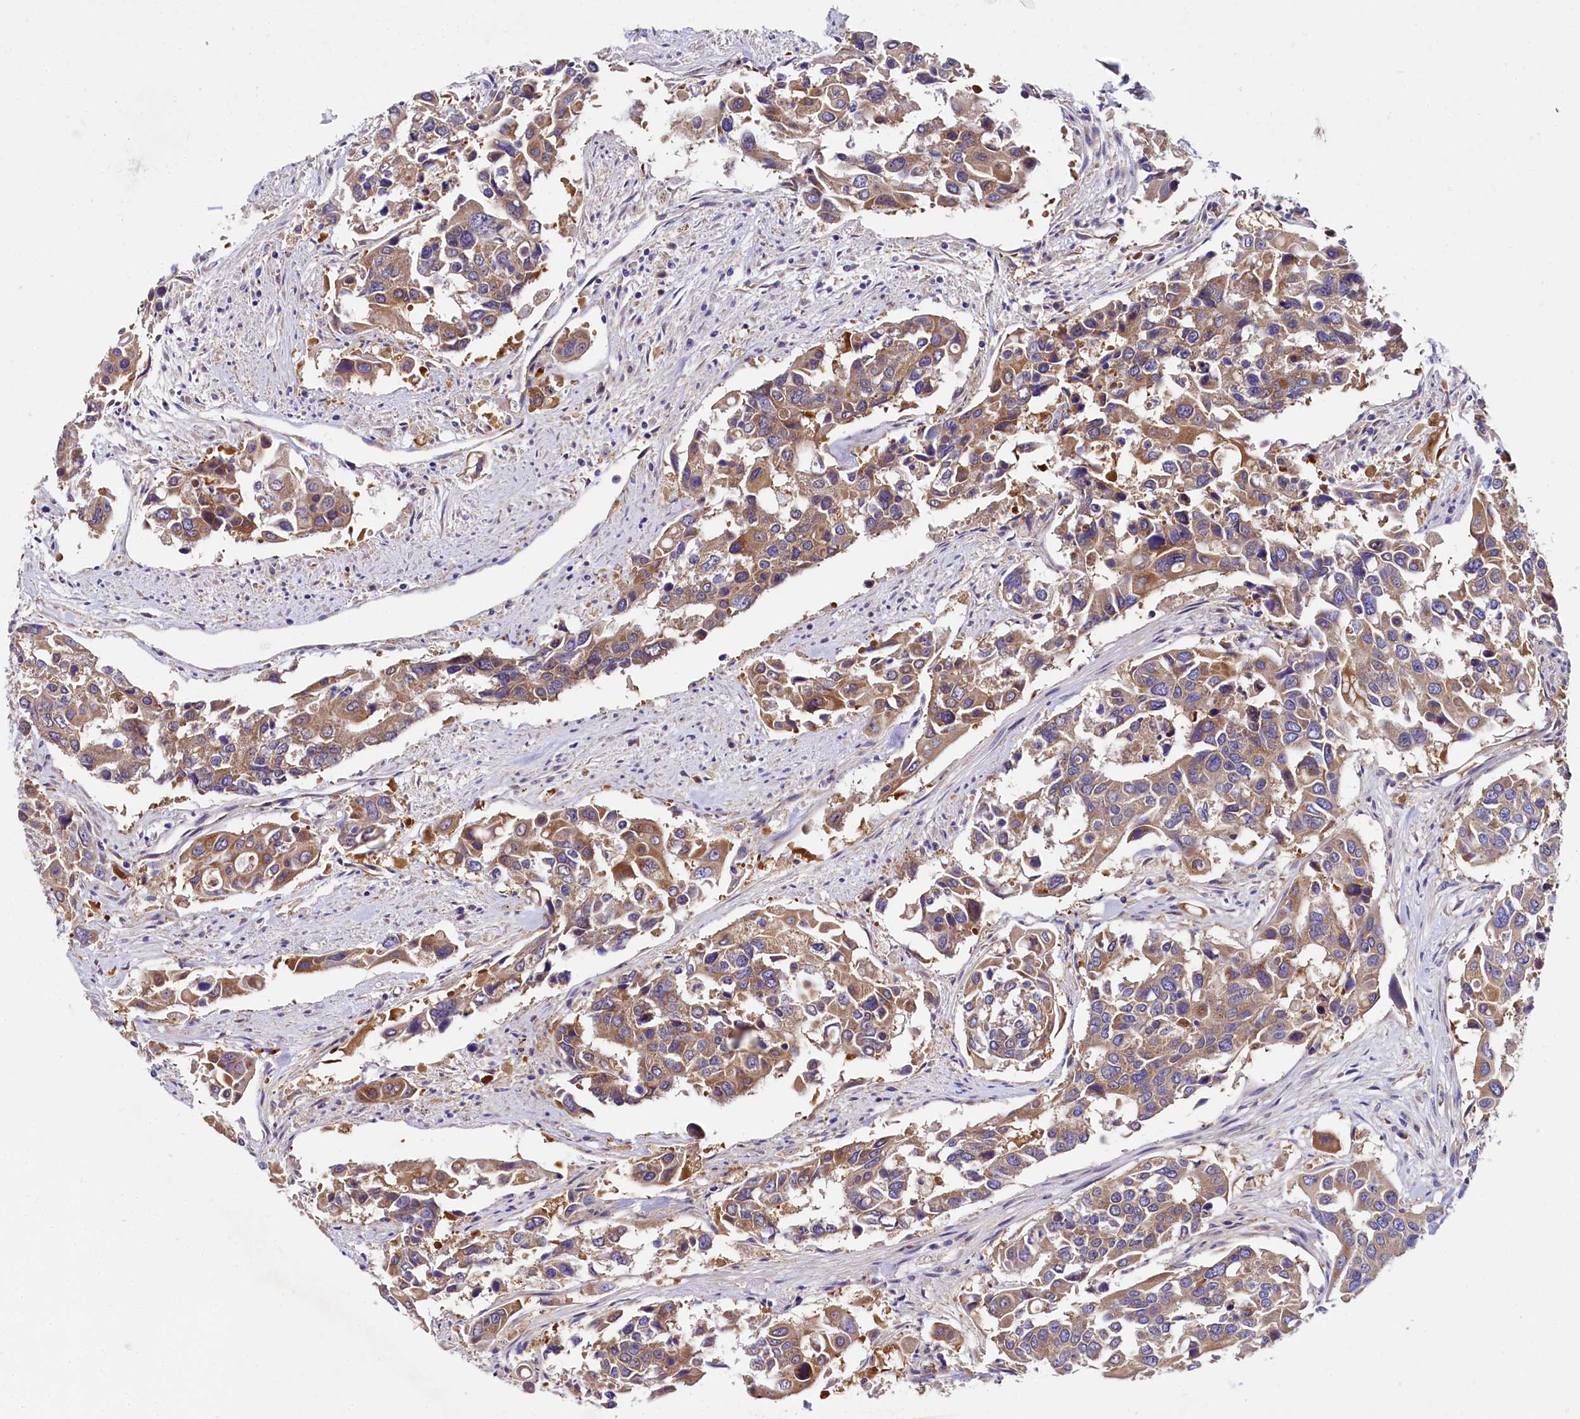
{"staining": {"intensity": "moderate", "quantity": ">75%", "location": "cytoplasmic/membranous"}, "tissue": "colorectal cancer", "cell_type": "Tumor cells", "image_type": "cancer", "snomed": [{"axis": "morphology", "description": "Adenocarcinoma, NOS"}, {"axis": "topography", "description": "Colon"}], "caption": "Colorectal adenocarcinoma tissue exhibits moderate cytoplasmic/membranous positivity in approximately >75% of tumor cells", "gene": "QARS1", "patient": {"sex": "male", "age": 77}}